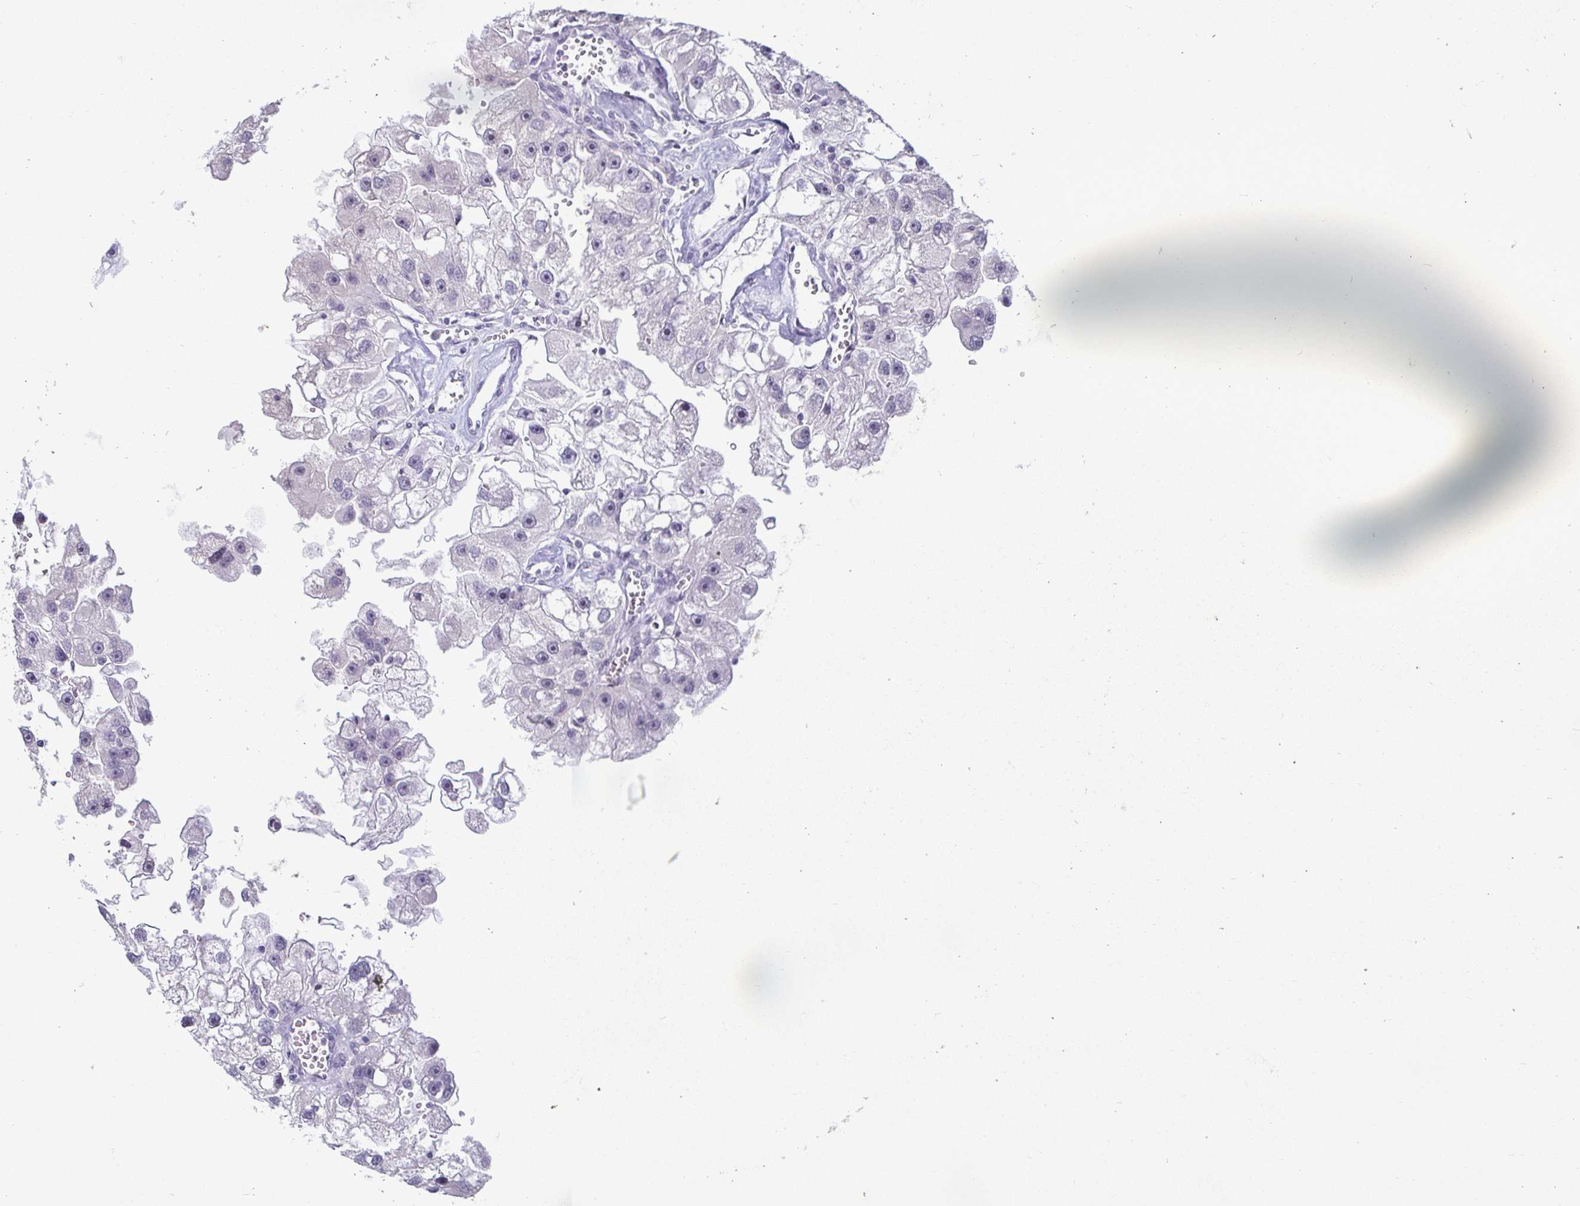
{"staining": {"intensity": "negative", "quantity": "none", "location": "none"}, "tissue": "renal cancer", "cell_type": "Tumor cells", "image_type": "cancer", "snomed": [{"axis": "morphology", "description": "Adenocarcinoma, NOS"}, {"axis": "topography", "description": "Kidney"}], "caption": "Protein analysis of adenocarcinoma (renal) shows no significant expression in tumor cells. (DAB (3,3'-diaminobenzidine) IHC, high magnification).", "gene": "CR2", "patient": {"sex": "male", "age": 63}}